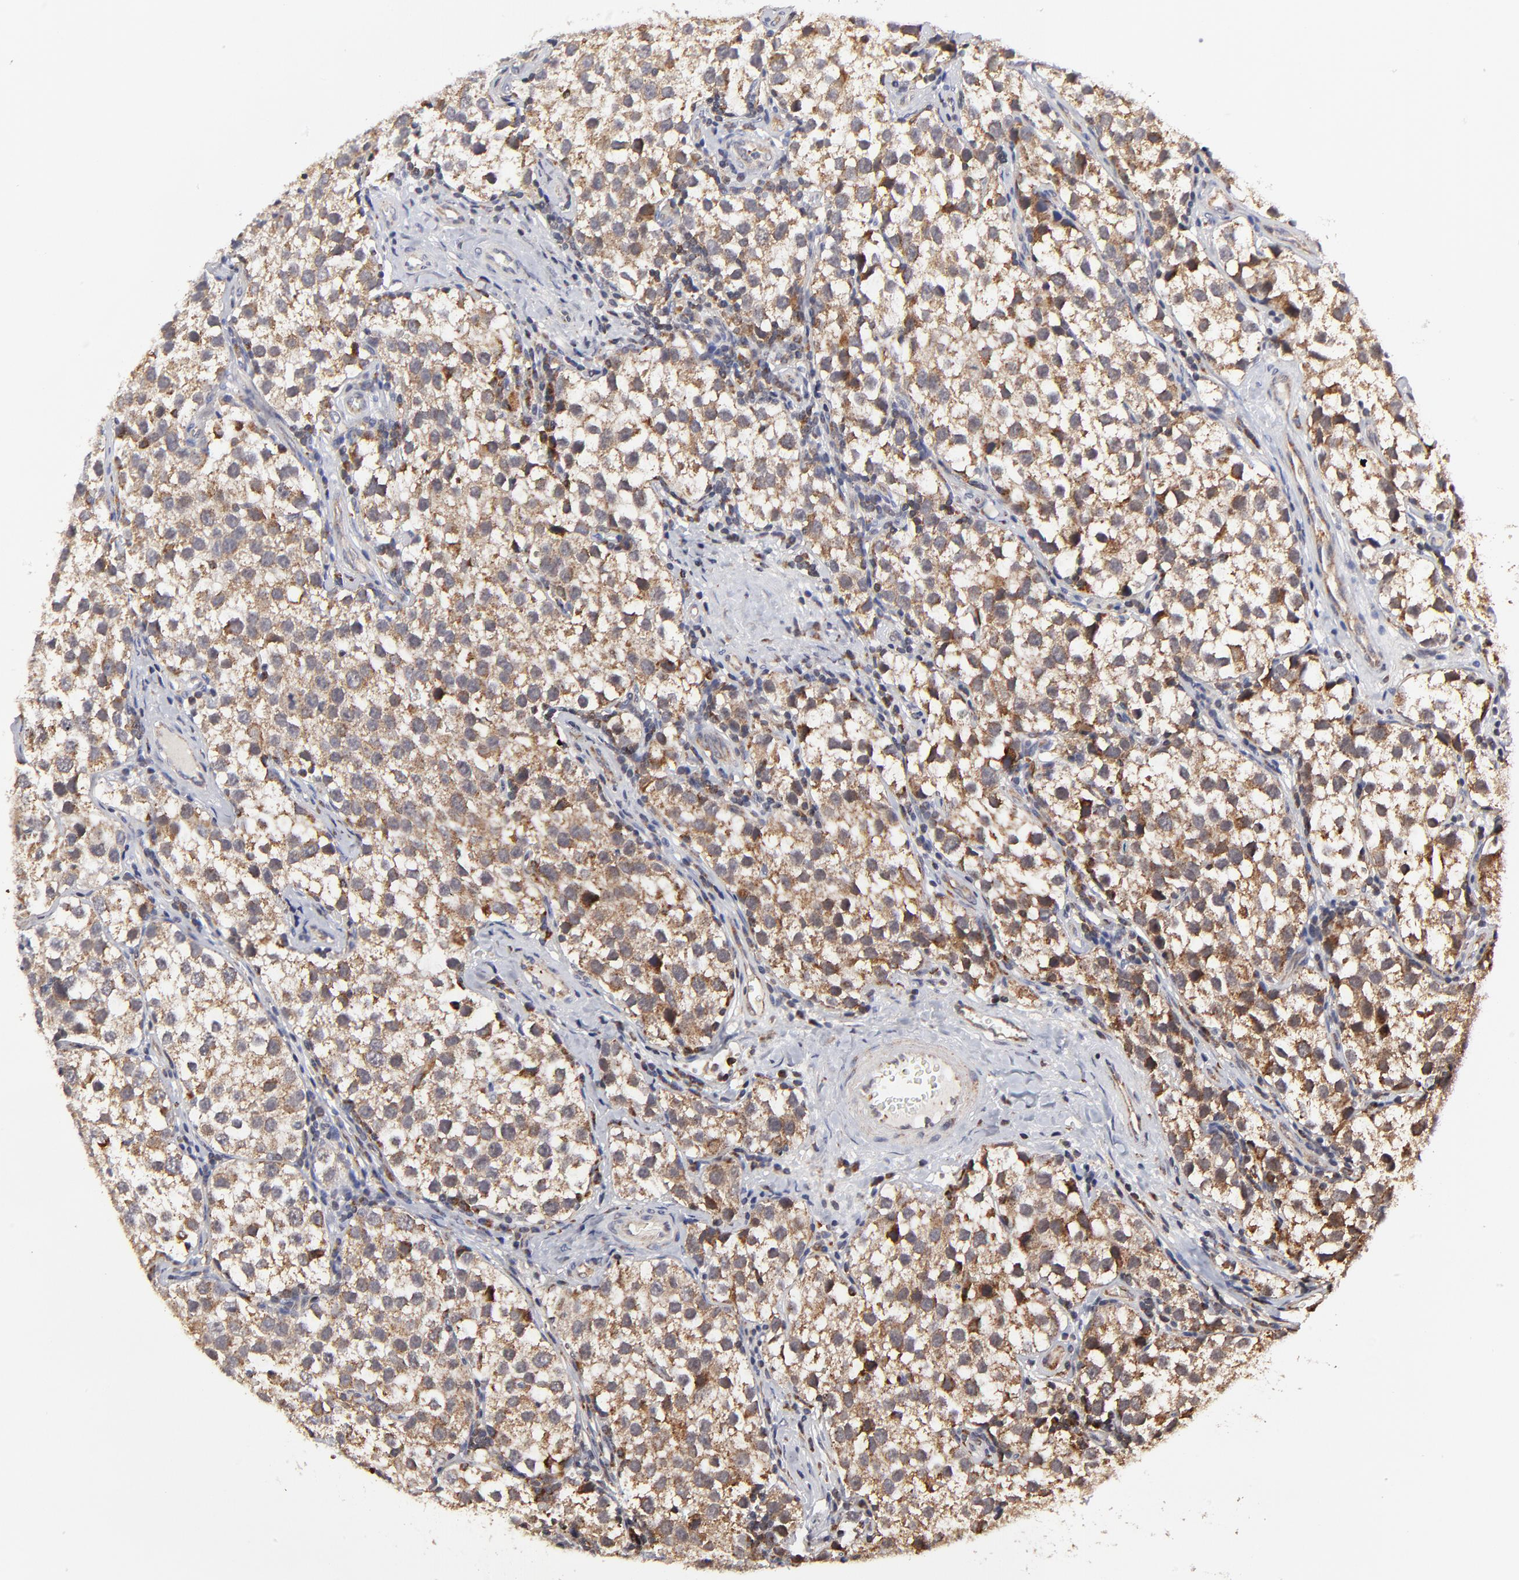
{"staining": {"intensity": "moderate", "quantity": ">75%", "location": "cytoplasmic/membranous"}, "tissue": "testis cancer", "cell_type": "Tumor cells", "image_type": "cancer", "snomed": [{"axis": "morphology", "description": "Seminoma, NOS"}, {"axis": "topography", "description": "Testis"}], "caption": "Brown immunohistochemical staining in testis cancer demonstrates moderate cytoplasmic/membranous positivity in about >75% of tumor cells.", "gene": "MAP2K7", "patient": {"sex": "male", "age": 39}}